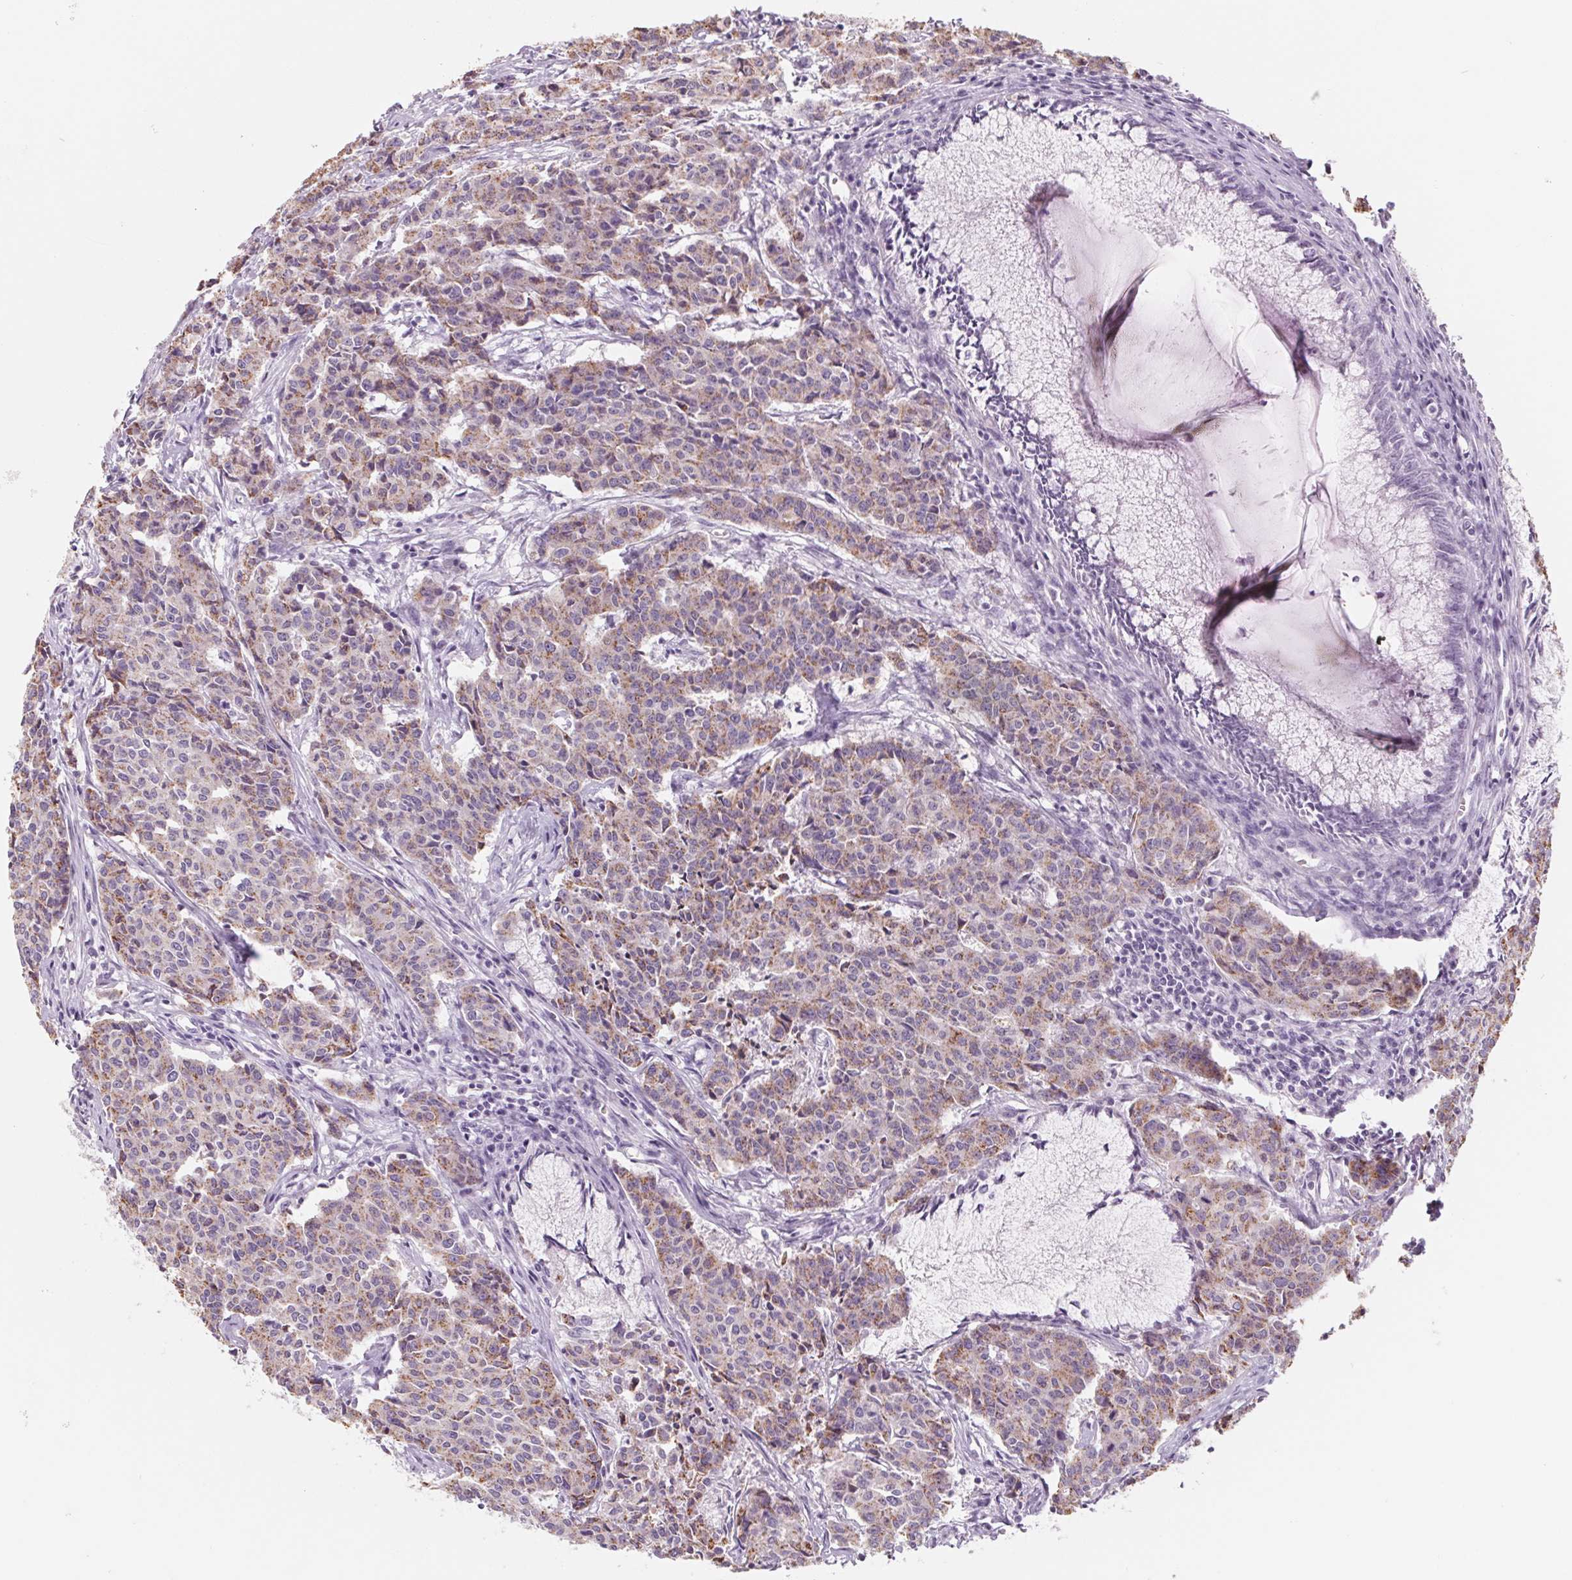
{"staining": {"intensity": "weak", "quantity": "25%-75%", "location": "cytoplasmic/membranous"}, "tissue": "cervical cancer", "cell_type": "Tumor cells", "image_type": "cancer", "snomed": [{"axis": "morphology", "description": "Squamous cell carcinoma, NOS"}, {"axis": "topography", "description": "Cervix"}], "caption": "DAB immunohistochemical staining of cervical squamous cell carcinoma displays weak cytoplasmic/membranous protein positivity in approximately 25%-75% of tumor cells. (brown staining indicates protein expression, while blue staining denotes nuclei).", "gene": "POU1F1", "patient": {"sex": "female", "age": 28}}